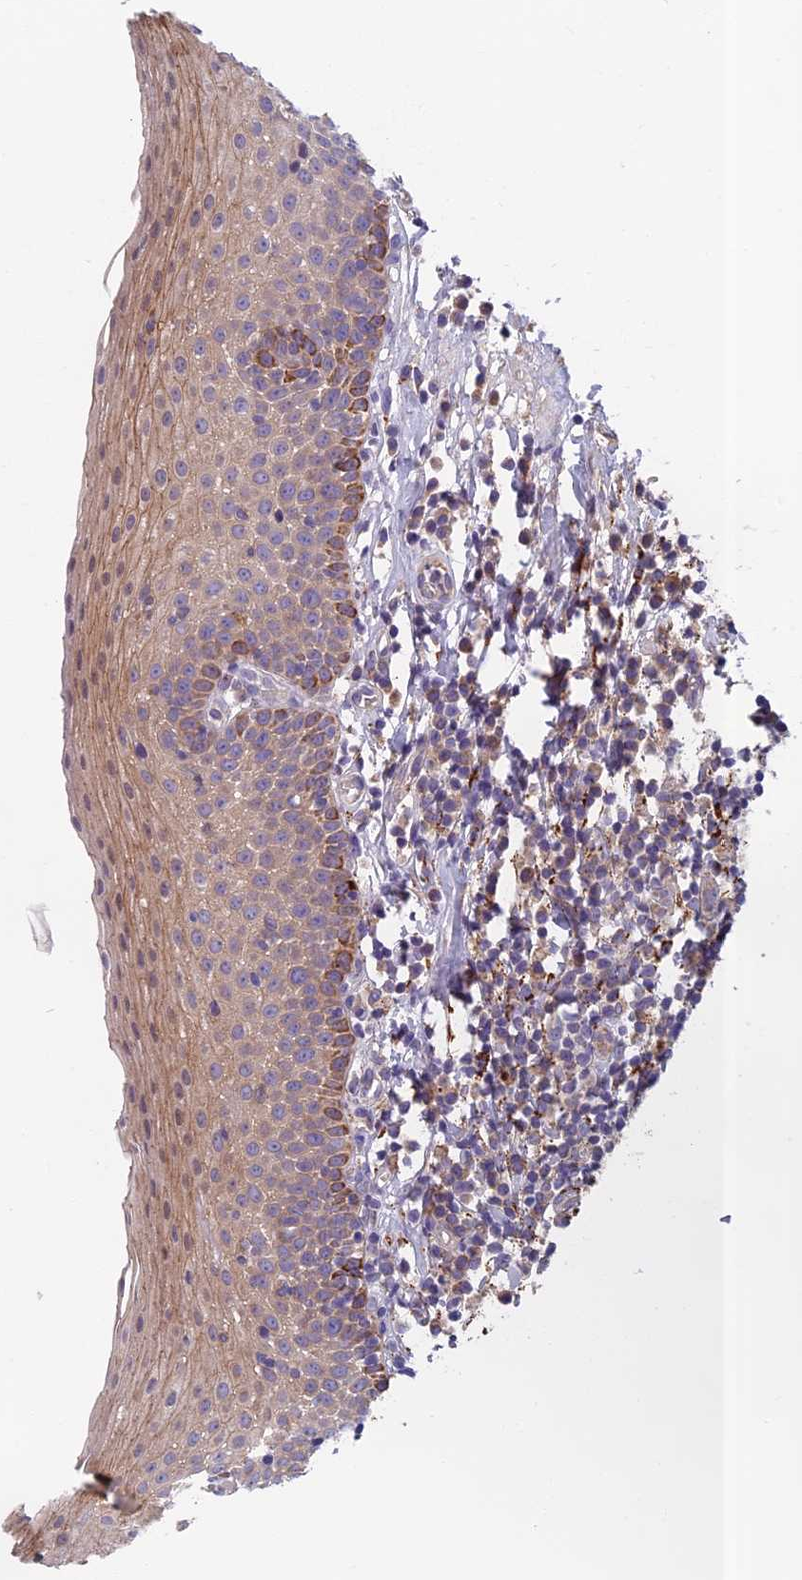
{"staining": {"intensity": "moderate", "quantity": "25%-75%", "location": "cytoplasmic/membranous"}, "tissue": "oral mucosa", "cell_type": "Squamous epithelial cells", "image_type": "normal", "snomed": [{"axis": "morphology", "description": "Normal tissue, NOS"}, {"axis": "topography", "description": "Oral tissue"}], "caption": "A high-resolution image shows IHC staining of unremarkable oral mucosa, which exhibits moderate cytoplasmic/membranous expression in approximately 25%-75% of squamous epithelial cells.", "gene": "SEMA7A", "patient": {"sex": "female", "age": 69}}